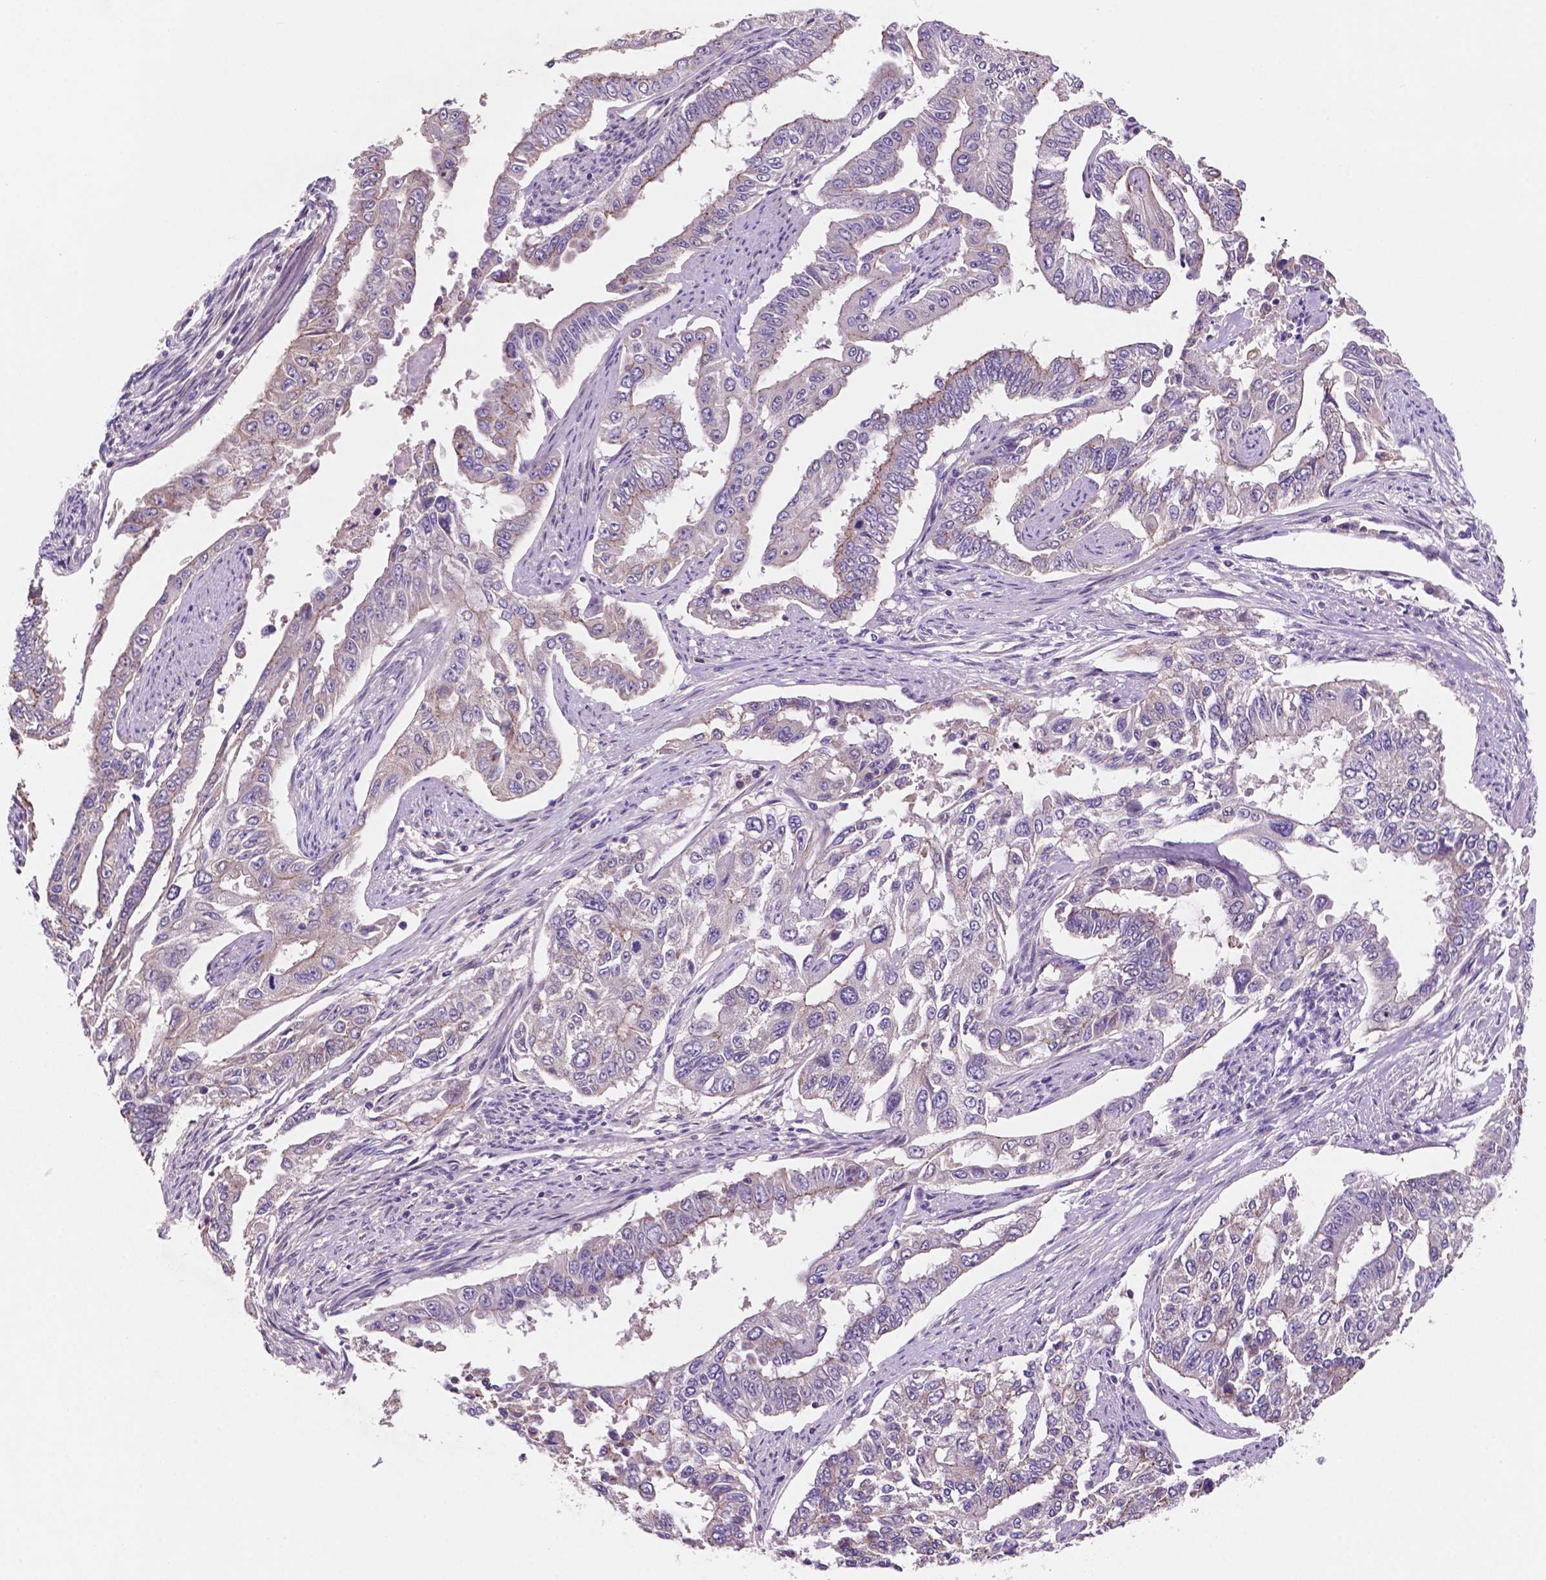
{"staining": {"intensity": "weak", "quantity": "<25%", "location": "cytoplasmic/membranous"}, "tissue": "endometrial cancer", "cell_type": "Tumor cells", "image_type": "cancer", "snomed": [{"axis": "morphology", "description": "Adenocarcinoma, NOS"}, {"axis": "topography", "description": "Uterus"}], "caption": "Tumor cells show no significant positivity in endometrial cancer. (DAB IHC with hematoxylin counter stain).", "gene": "MKRN2OS", "patient": {"sex": "female", "age": 59}}